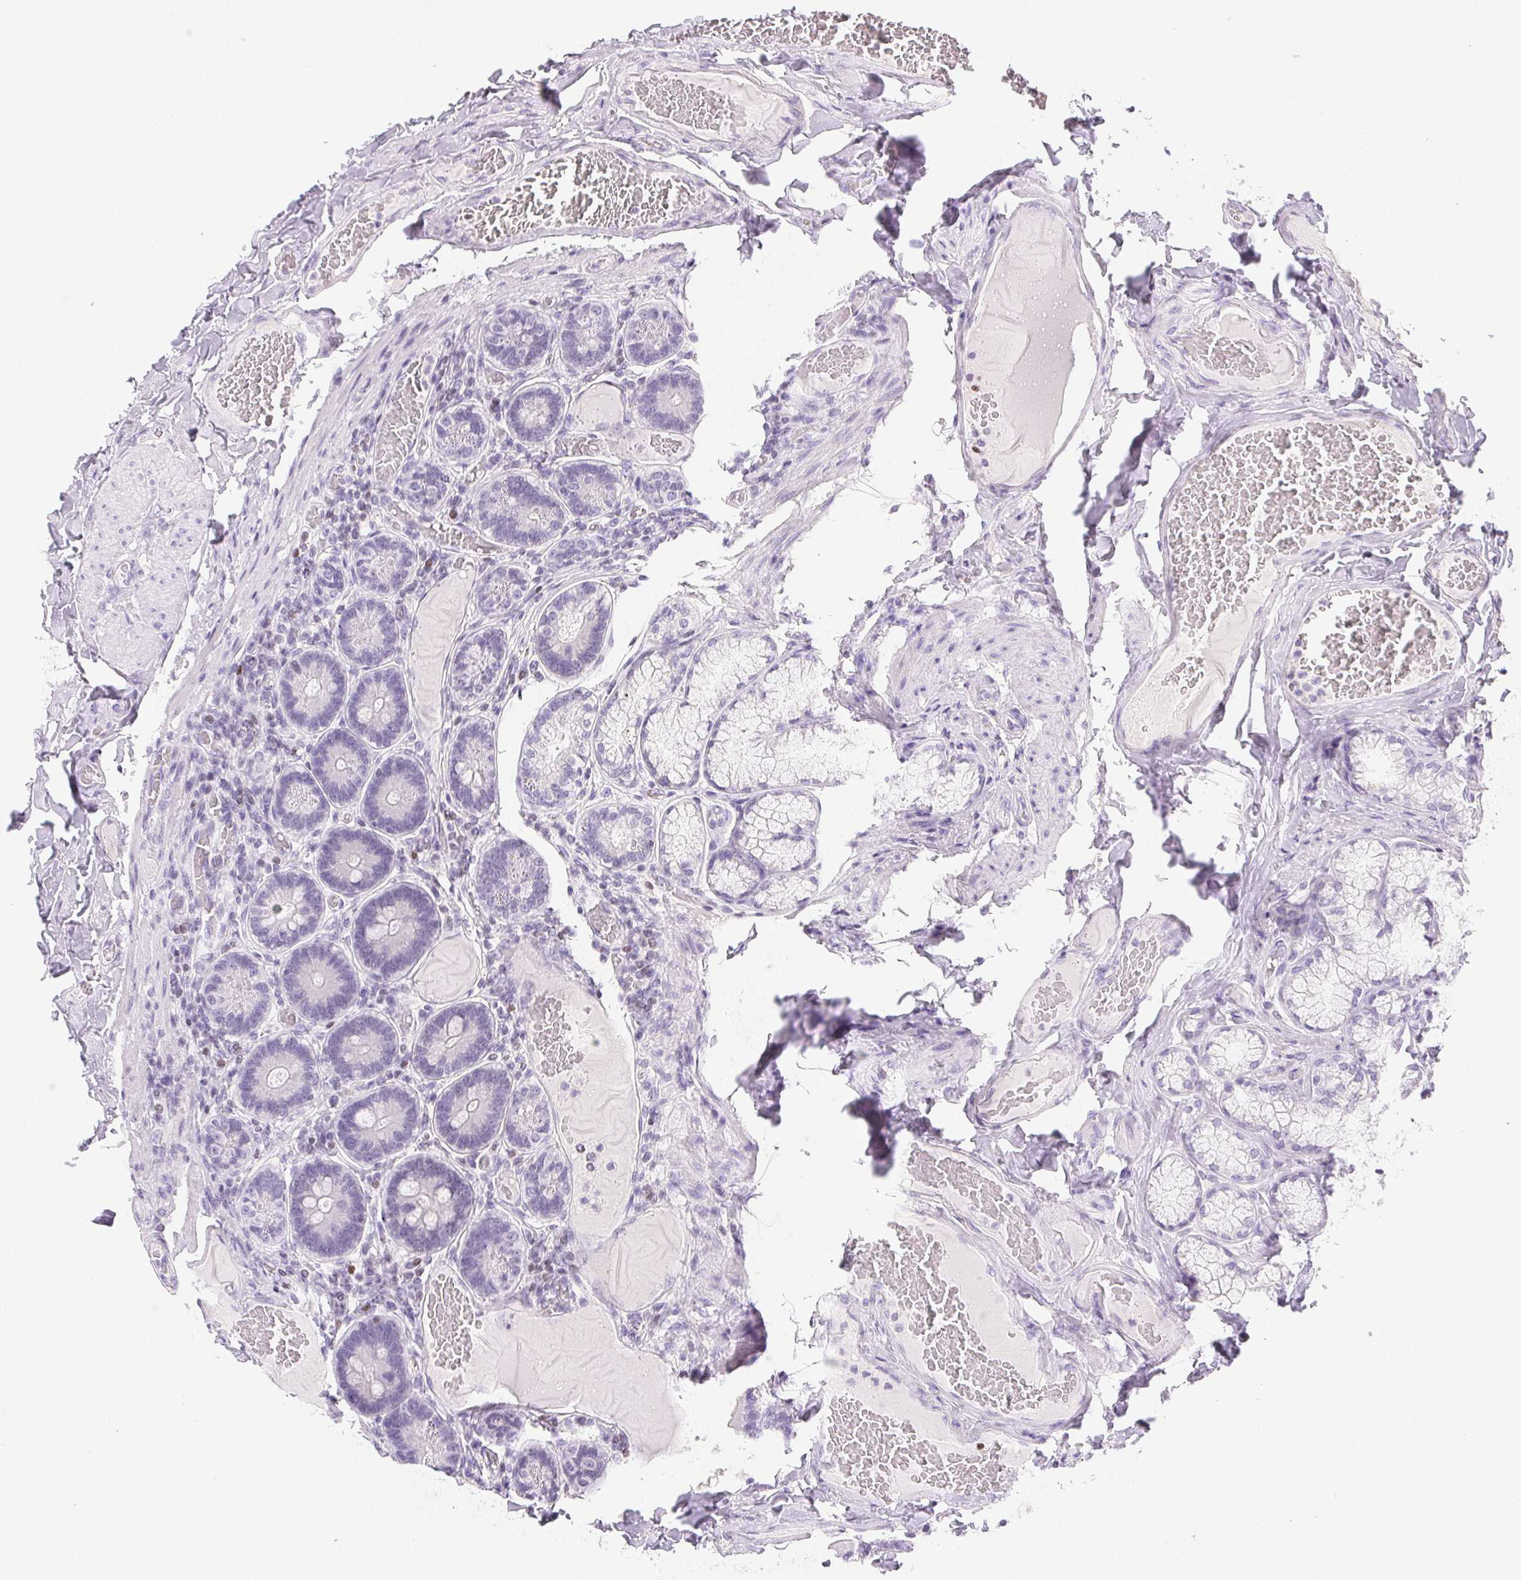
{"staining": {"intensity": "negative", "quantity": "none", "location": "none"}, "tissue": "duodenum", "cell_type": "Glandular cells", "image_type": "normal", "snomed": [{"axis": "morphology", "description": "Normal tissue, NOS"}, {"axis": "topography", "description": "Duodenum"}], "caption": "DAB immunohistochemical staining of unremarkable human duodenum reveals no significant expression in glandular cells. Nuclei are stained in blue.", "gene": "BEND2", "patient": {"sex": "female", "age": 62}}